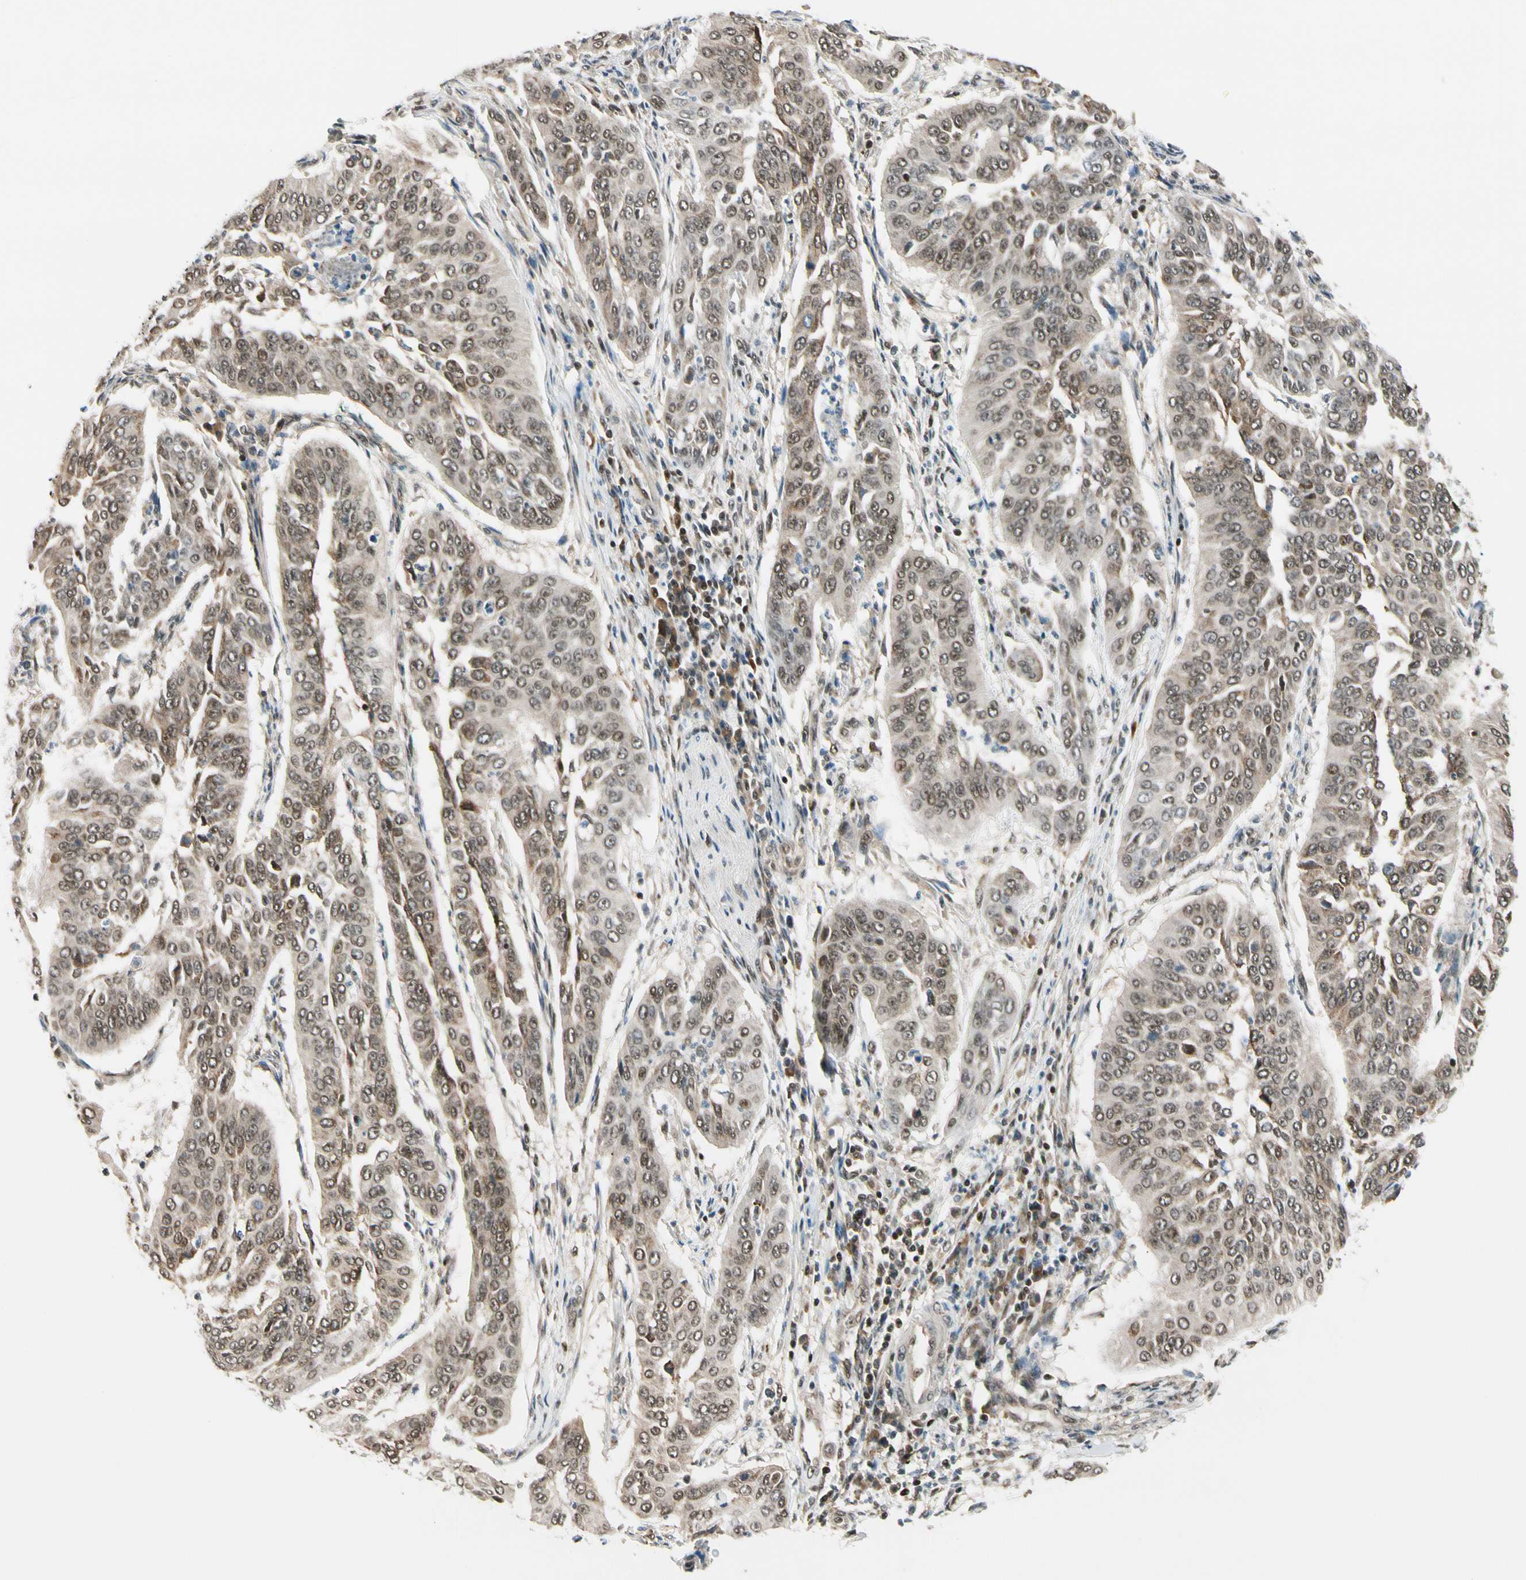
{"staining": {"intensity": "moderate", "quantity": ">75%", "location": "cytoplasmic/membranous,nuclear"}, "tissue": "cervical cancer", "cell_type": "Tumor cells", "image_type": "cancer", "snomed": [{"axis": "morphology", "description": "Normal tissue, NOS"}, {"axis": "morphology", "description": "Squamous cell carcinoma, NOS"}, {"axis": "topography", "description": "Cervix"}], "caption": "Protein staining demonstrates moderate cytoplasmic/membranous and nuclear expression in approximately >75% of tumor cells in squamous cell carcinoma (cervical).", "gene": "DAXX", "patient": {"sex": "female", "age": 39}}